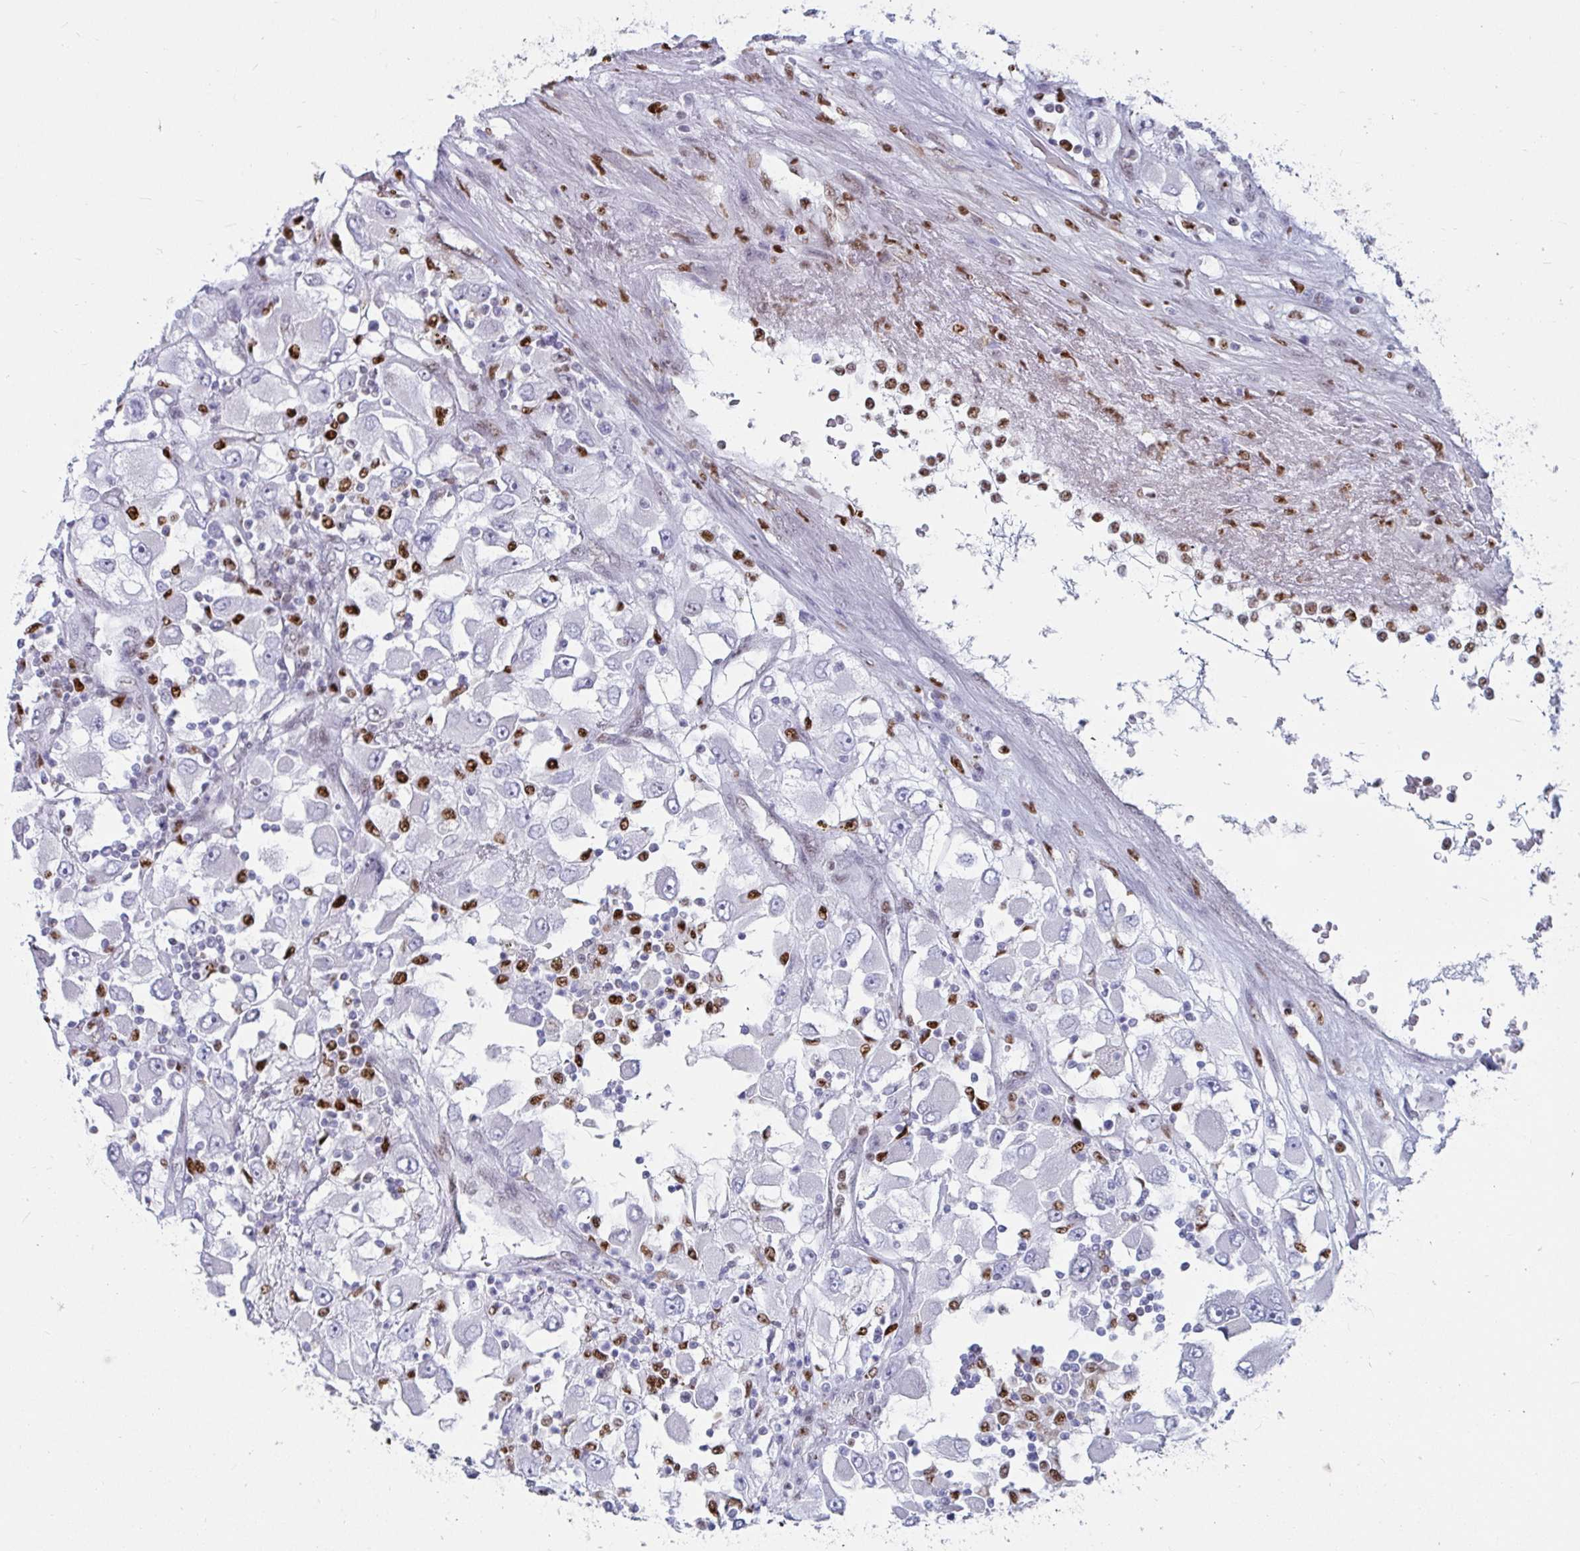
{"staining": {"intensity": "negative", "quantity": "none", "location": "none"}, "tissue": "renal cancer", "cell_type": "Tumor cells", "image_type": "cancer", "snomed": [{"axis": "morphology", "description": "Adenocarcinoma, NOS"}, {"axis": "topography", "description": "Kidney"}], "caption": "A micrograph of human adenocarcinoma (renal) is negative for staining in tumor cells.", "gene": "ZNF586", "patient": {"sex": "female", "age": 52}}